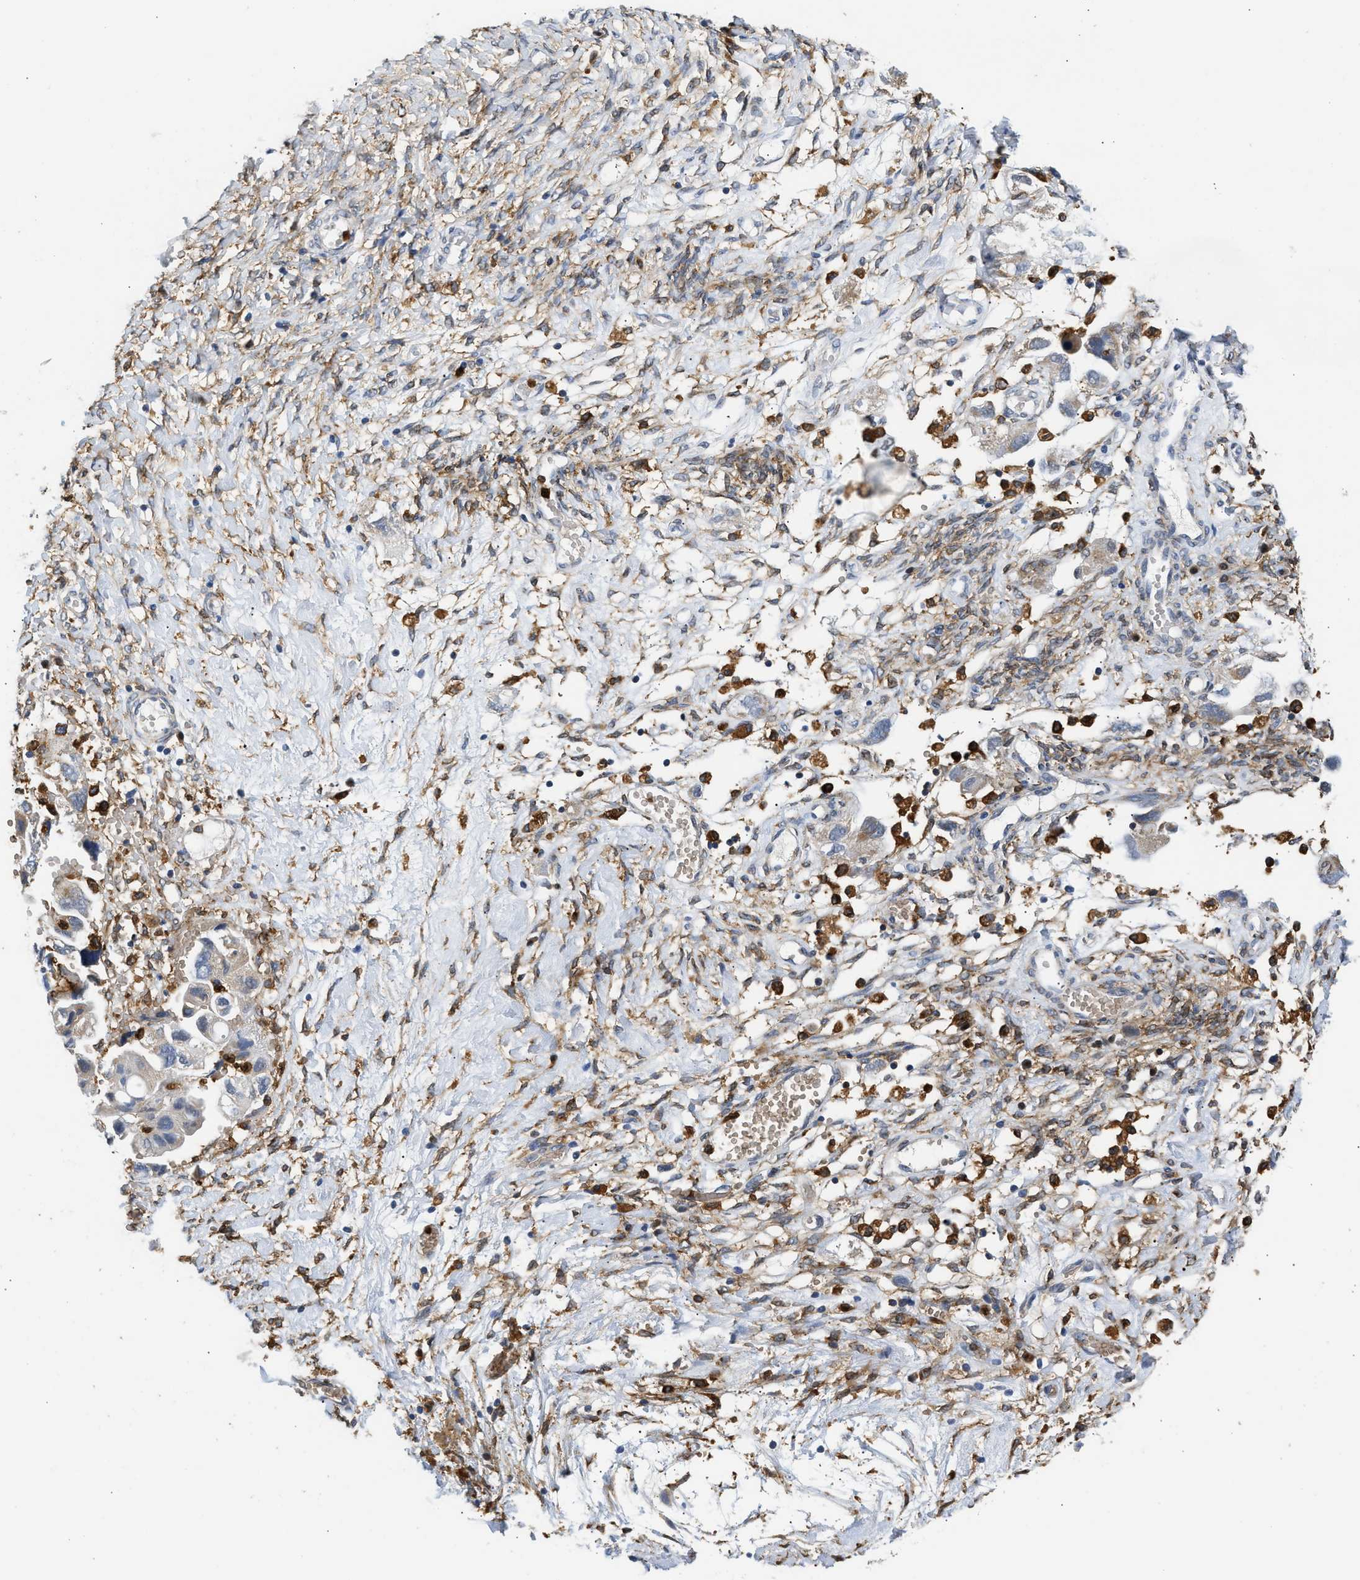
{"staining": {"intensity": "negative", "quantity": "none", "location": "none"}, "tissue": "ovarian cancer", "cell_type": "Tumor cells", "image_type": "cancer", "snomed": [{"axis": "morphology", "description": "Carcinoma, NOS"}, {"axis": "morphology", "description": "Cystadenocarcinoma, serous, NOS"}, {"axis": "topography", "description": "Ovary"}], "caption": "Tumor cells are negative for protein expression in human ovarian cancer (serous cystadenocarcinoma).", "gene": "RAB31", "patient": {"sex": "female", "age": 69}}